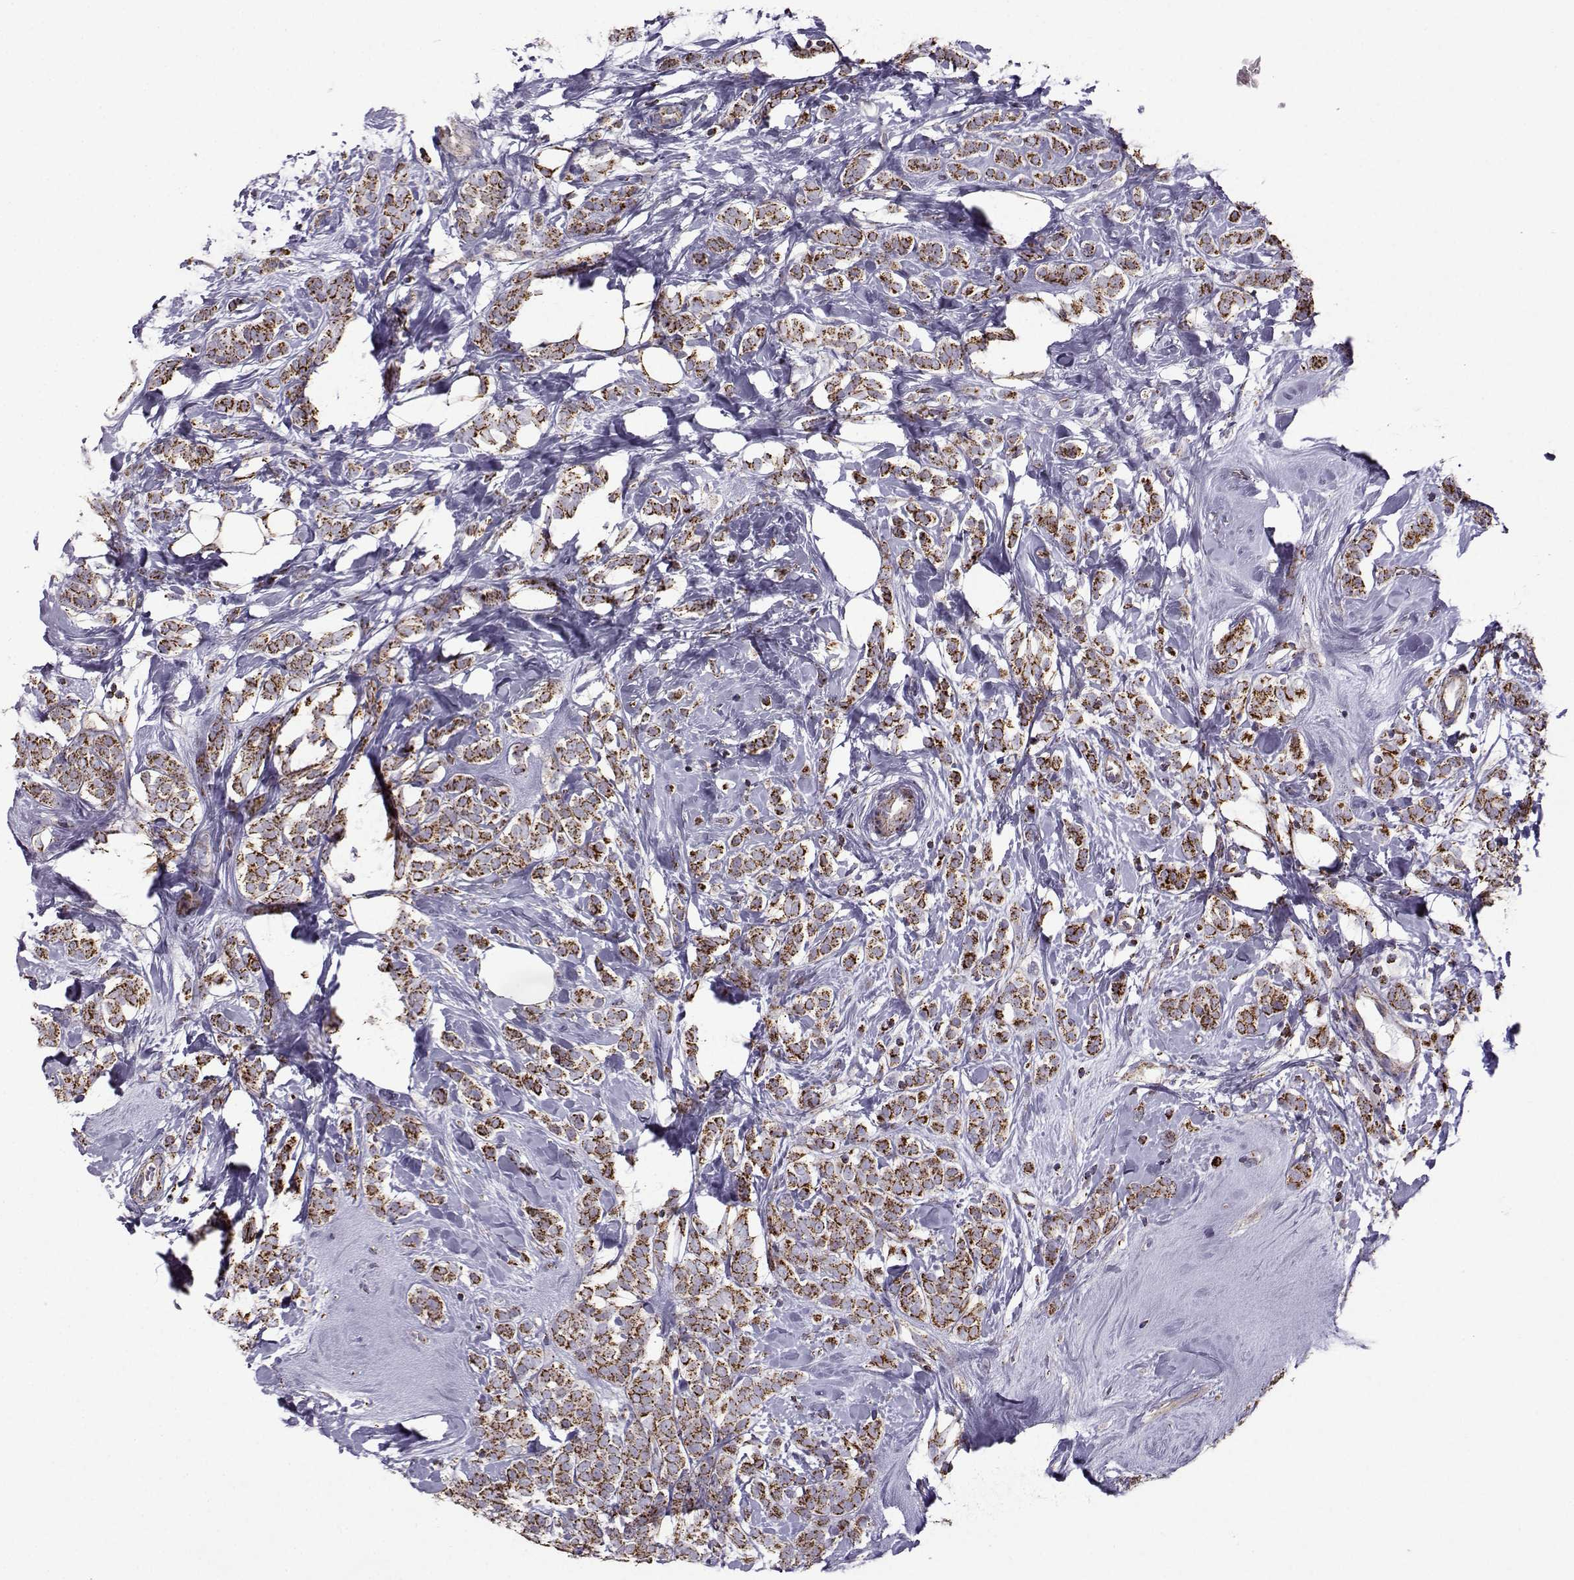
{"staining": {"intensity": "strong", "quantity": ">75%", "location": "cytoplasmic/membranous"}, "tissue": "breast cancer", "cell_type": "Tumor cells", "image_type": "cancer", "snomed": [{"axis": "morphology", "description": "Lobular carcinoma"}, {"axis": "topography", "description": "Breast"}], "caption": "Lobular carcinoma (breast) tissue reveals strong cytoplasmic/membranous expression in approximately >75% of tumor cells, visualized by immunohistochemistry.", "gene": "NECAB3", "patient": {"sex": "female", "age": 49}}